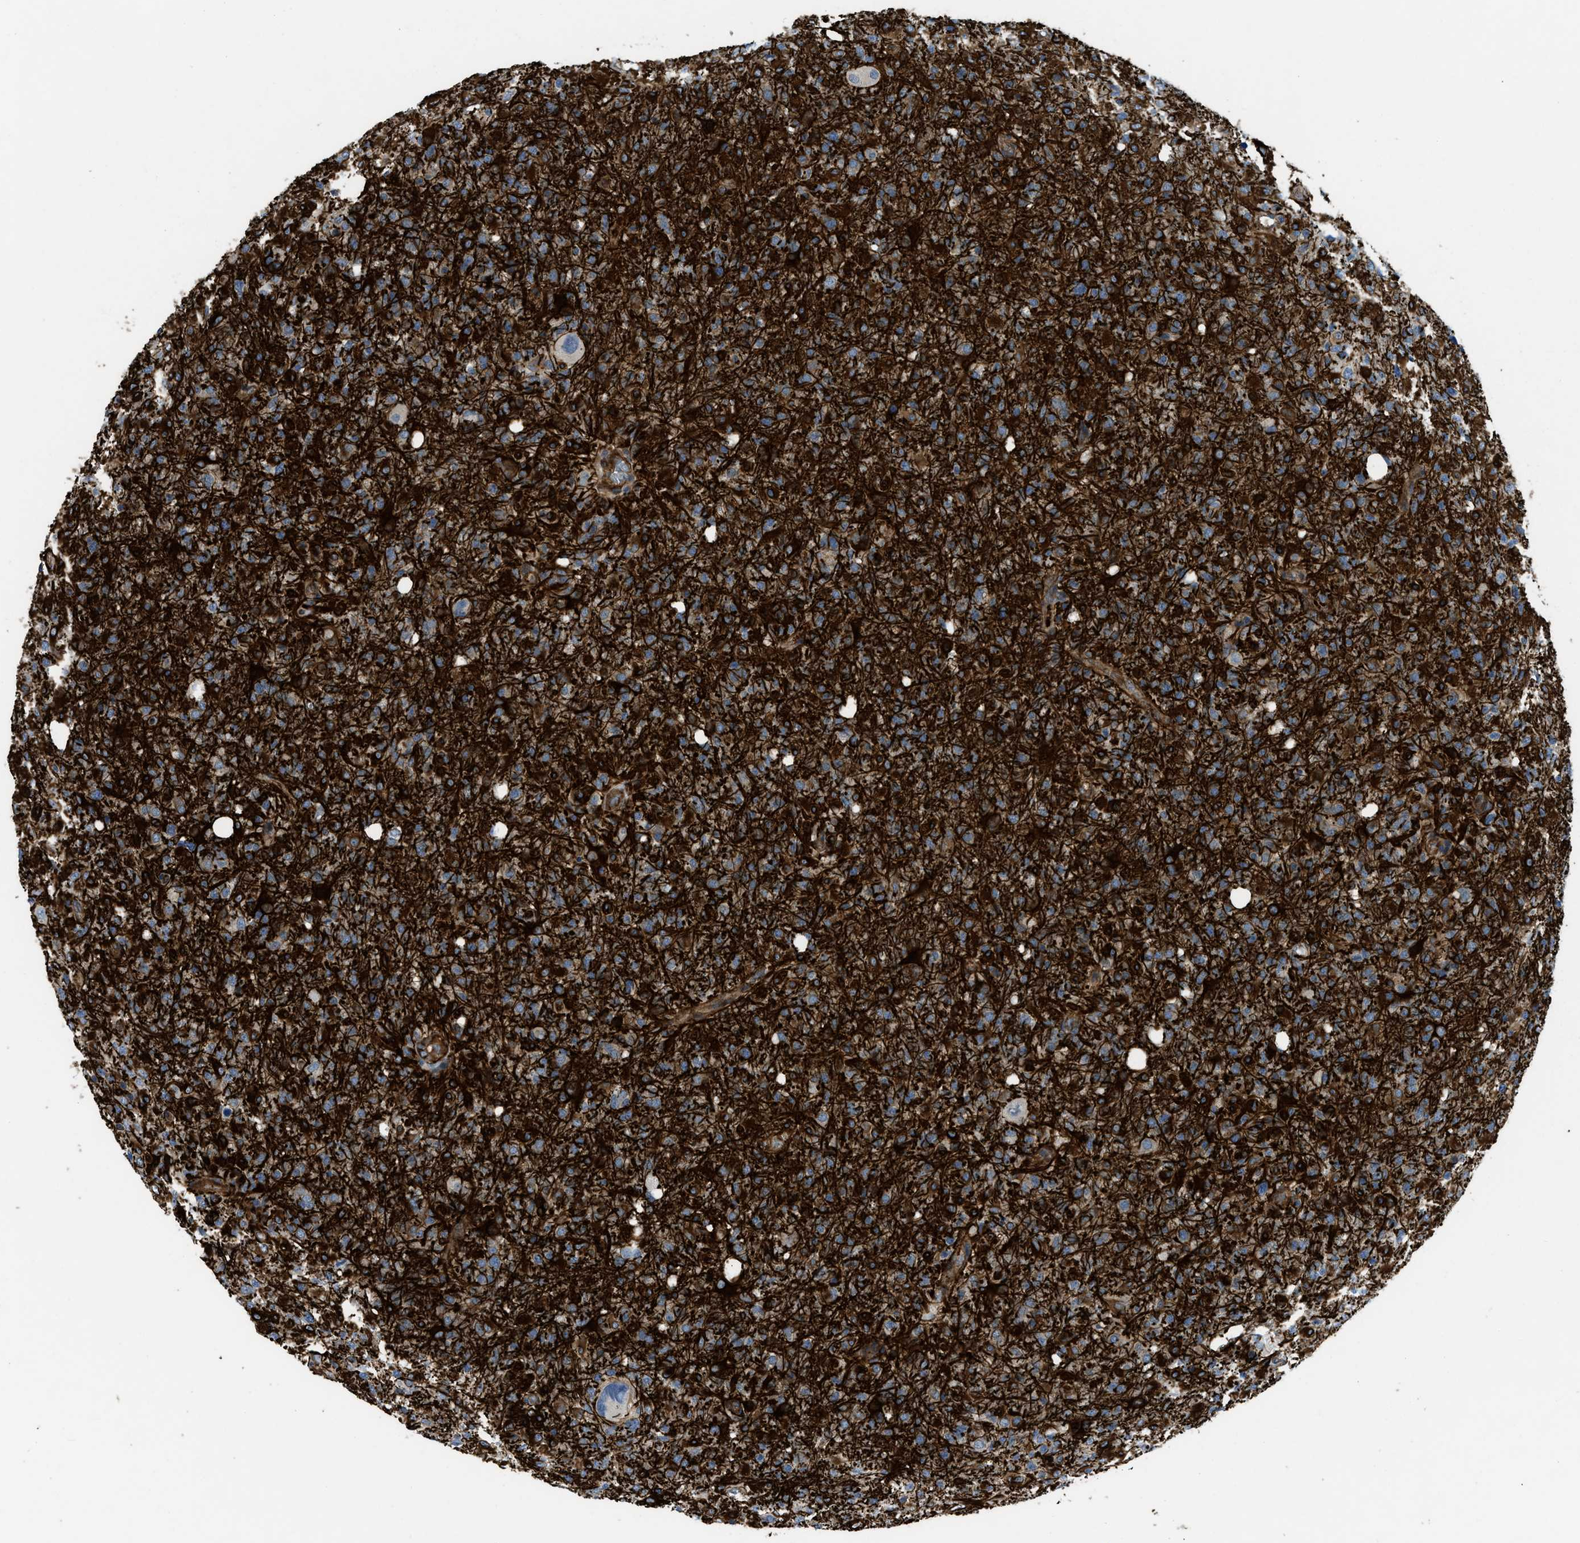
{"staining": {"intensity": "strong", "quantity": ">75%", "location": "cytoplasmic/membranous"}, "tissue": "glioma", "cell_type": "Tumor cells", "image_type": "cancer", "snomed": [{"axis": "morphology", "description": "Glioma, malignant, High grade"}, {"axis": "topography", "description": "Brain"}], "caption": "Immunohistochemical staining of human glioma displays high levels of strong cytoplasmic/membranous positivity in about >75% of tumor cells.", "gene": "NYNRIN", "patient": {"sex": "female", "age": 57}}